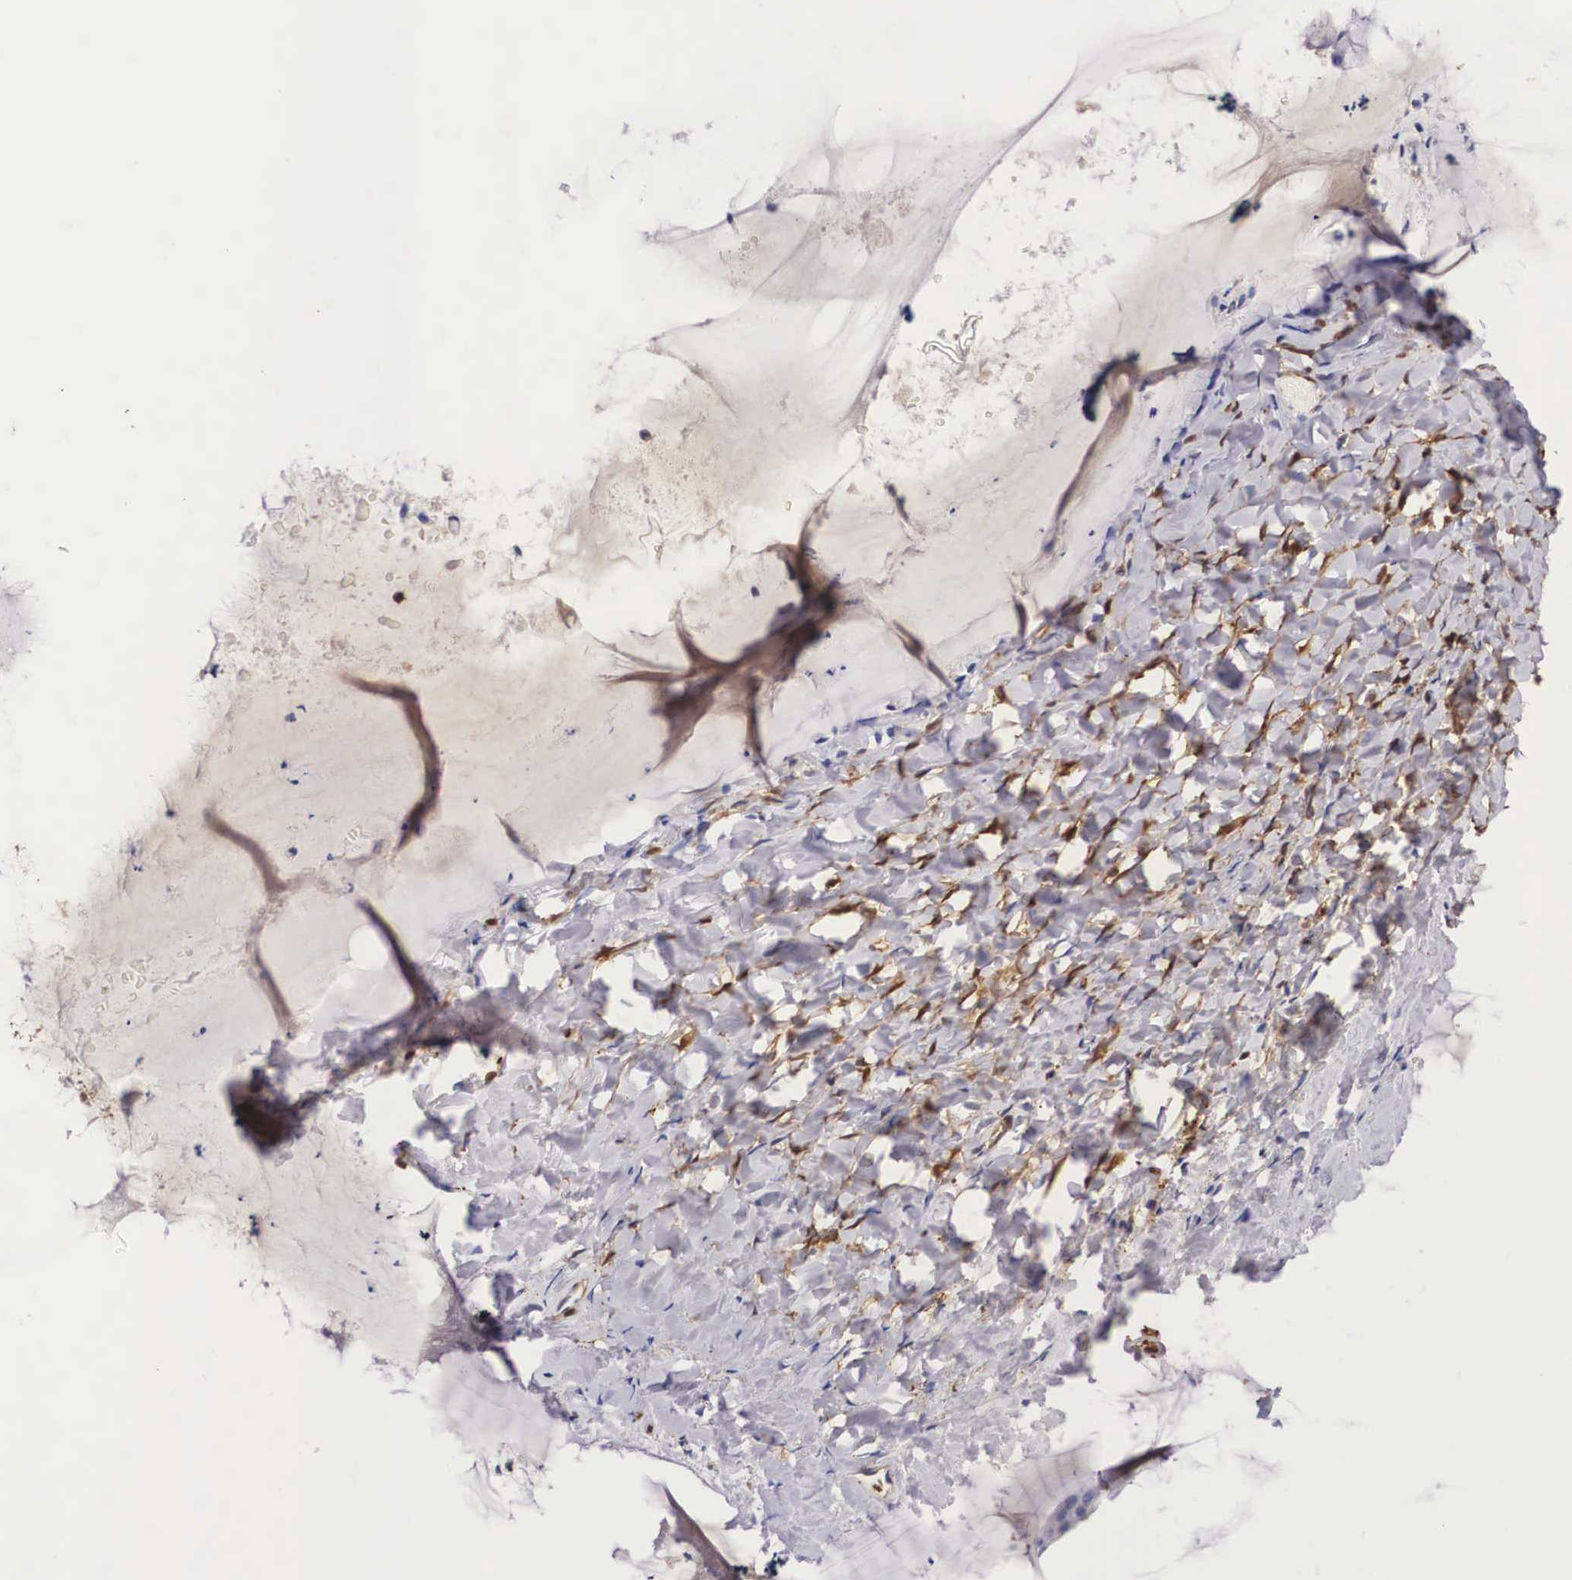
{"staining": {"intensity": "negative", "quantity": "none", "location": "none"}, "tissue": "ovarian cancer", "cell_type": "Tumor cells", "image_type": "cancer", "snomed": [{"axis": "morphology", "description": "Cystadenocarcinoma, mucinous, NOS"}, {"axis": "topography", "description": "Ovary"}], "caption": "Immunohistochemistry micrograph of neoplastic tissue: ovarian mucinous cystadenocarcinoma stained with DAB (3,3'-diaminobenzidine) displays no significant protein positivity in tumor cells.", "gene": "LGALS1", "patient": {"sex": "female", "age": 41}}